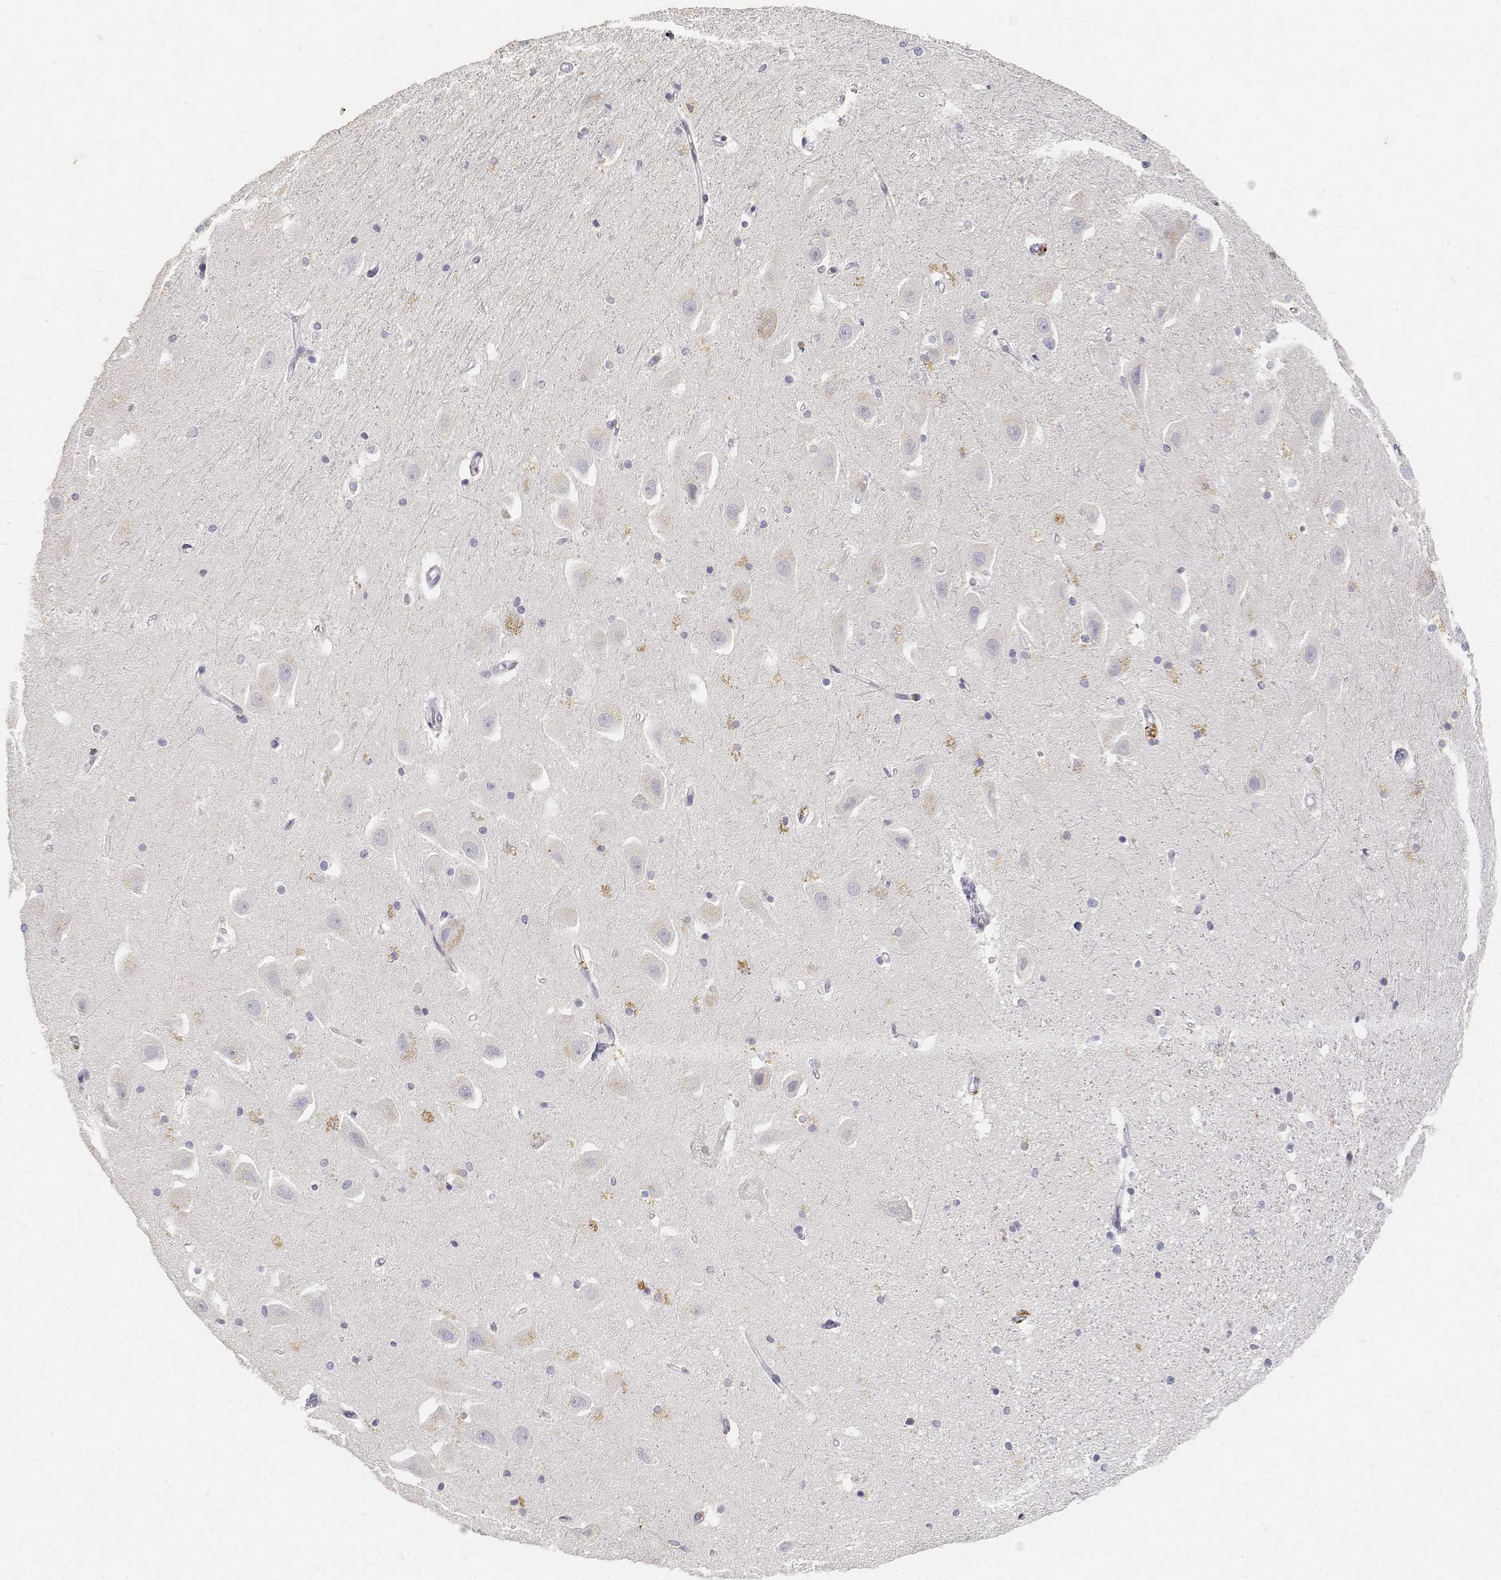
{"staining": {"intensity": "negative", "quantity": "none", "location": "none"}, "tissue": "hippocampus", "cell_type": "Glial cells", "image_type": "normal", "snomed": [{"axis": "morphology", "description": "Normal tissue, NOS"}, {"axis": "topography", "description": "Hippocampus"}], "caption": "DAB (3,3'-diaminobenzidine) immunohistochemical staining of benign human hippocampus reveals no significant positivity in glial cells. (Stains: DAB IHC with hematoxylin counter stain, Microscopy: brightfield microscopy at high magnification).", "gene": "PAEP", "patient": {"sex": "male", "age": 63}}